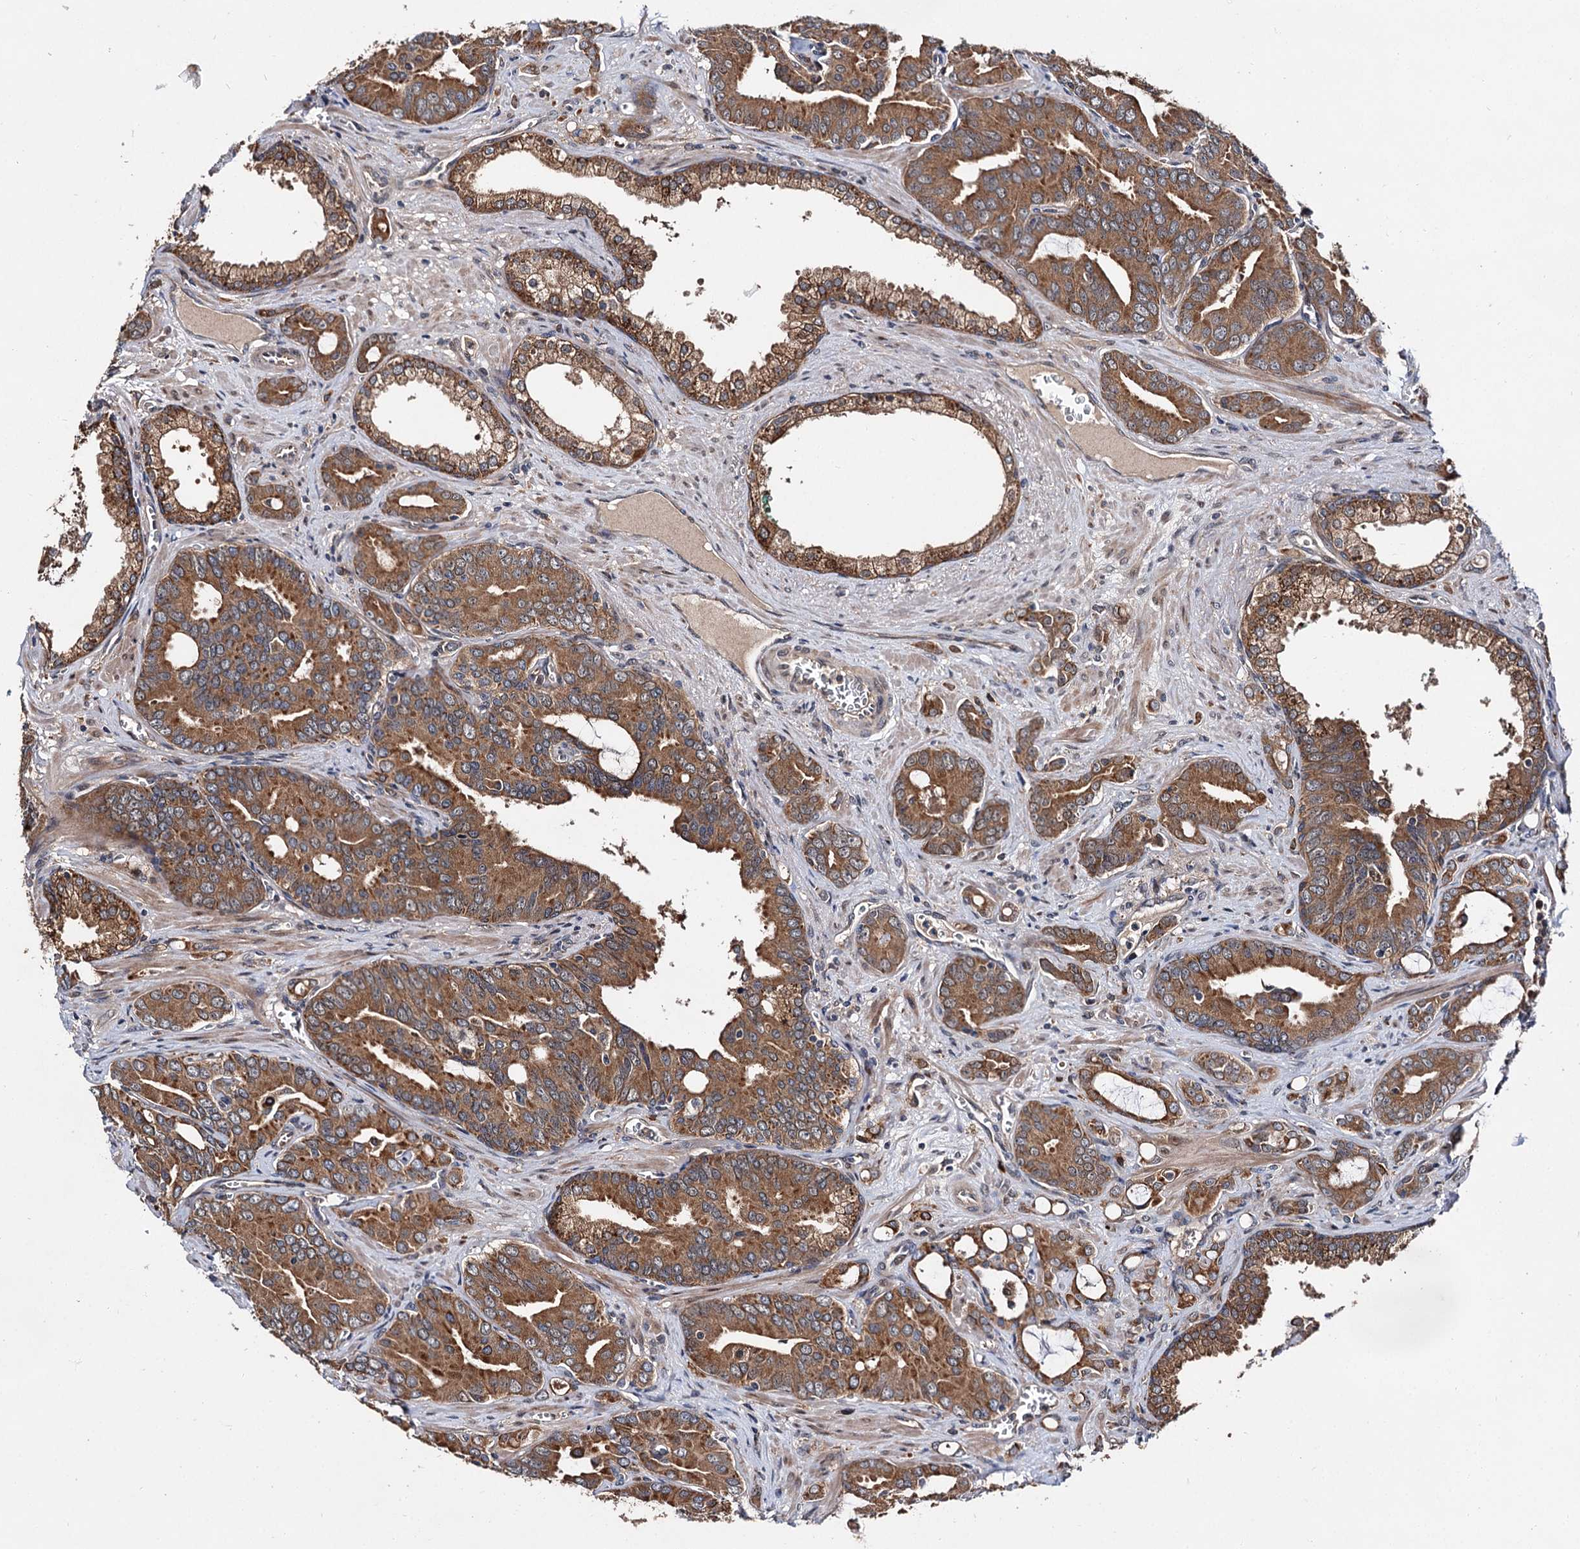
{"staining": {"intensity": "moderate", "quantity": ">75%", "location": "cytoplasmic/membranous"}, "tissue": "prostate cancer", "cell_type": "Tumor cells", "image_type": "cancer", "snomed": [{"axis": "morphology", "description": "Adenocarcinoma, High grade"}, {"axis": "topography", "description": "Prostate"}], "caption": "There is medium levels of moderate cytoplasmic/membranous expression in tumor cells of prostate cancer (high-grade adenocarcinoma), as demonstrated by immunohistochemical staining (brown color).", "gene": "NAA25", "patient": {"sex": "male", "age": 72}}